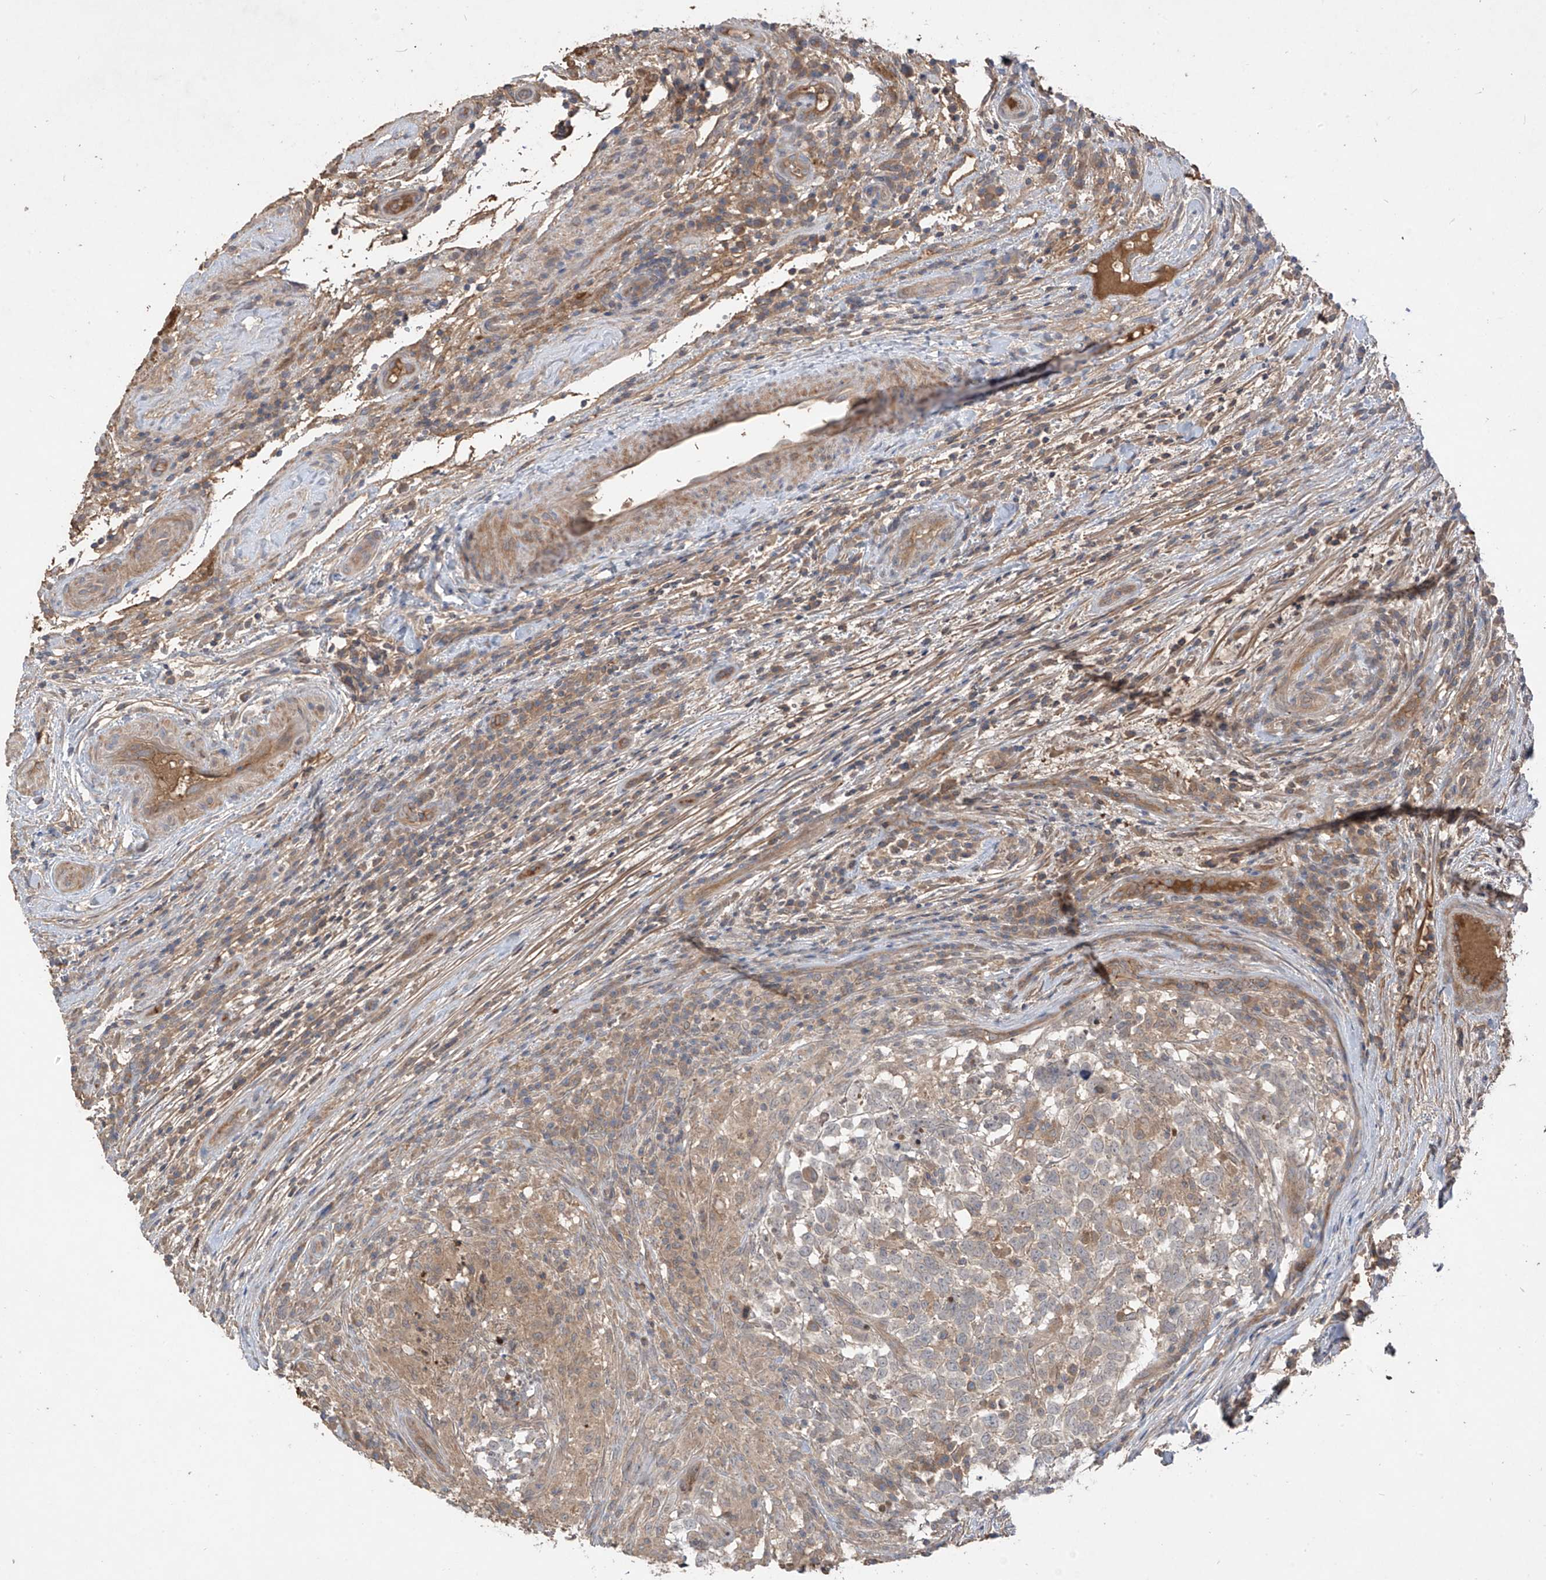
{"staining": {"intensity": "moderate", "quantity": "25%-75%", "location": "cytoplasmic/membranous"}, "tissue": "testis cancer", "cell_type": "Tumor cells", "image_type": "cancer", "snomed": [{"axis": "morphology", "description": "Carcinoma, Embryonal, NOS"}, {"axis": "topography", "description": "Testis"}], "caption": "Protein staining of testis embryonal carcinoma tissue demonstrates moderate cytoplasmic/membranous staining in about 25%-75% of tumor cells. The protein is shown in brown color, while the nuclei are stained blue.", "gene": "CACNA2D4", "patient": {"sex": "male", "age": 26}}